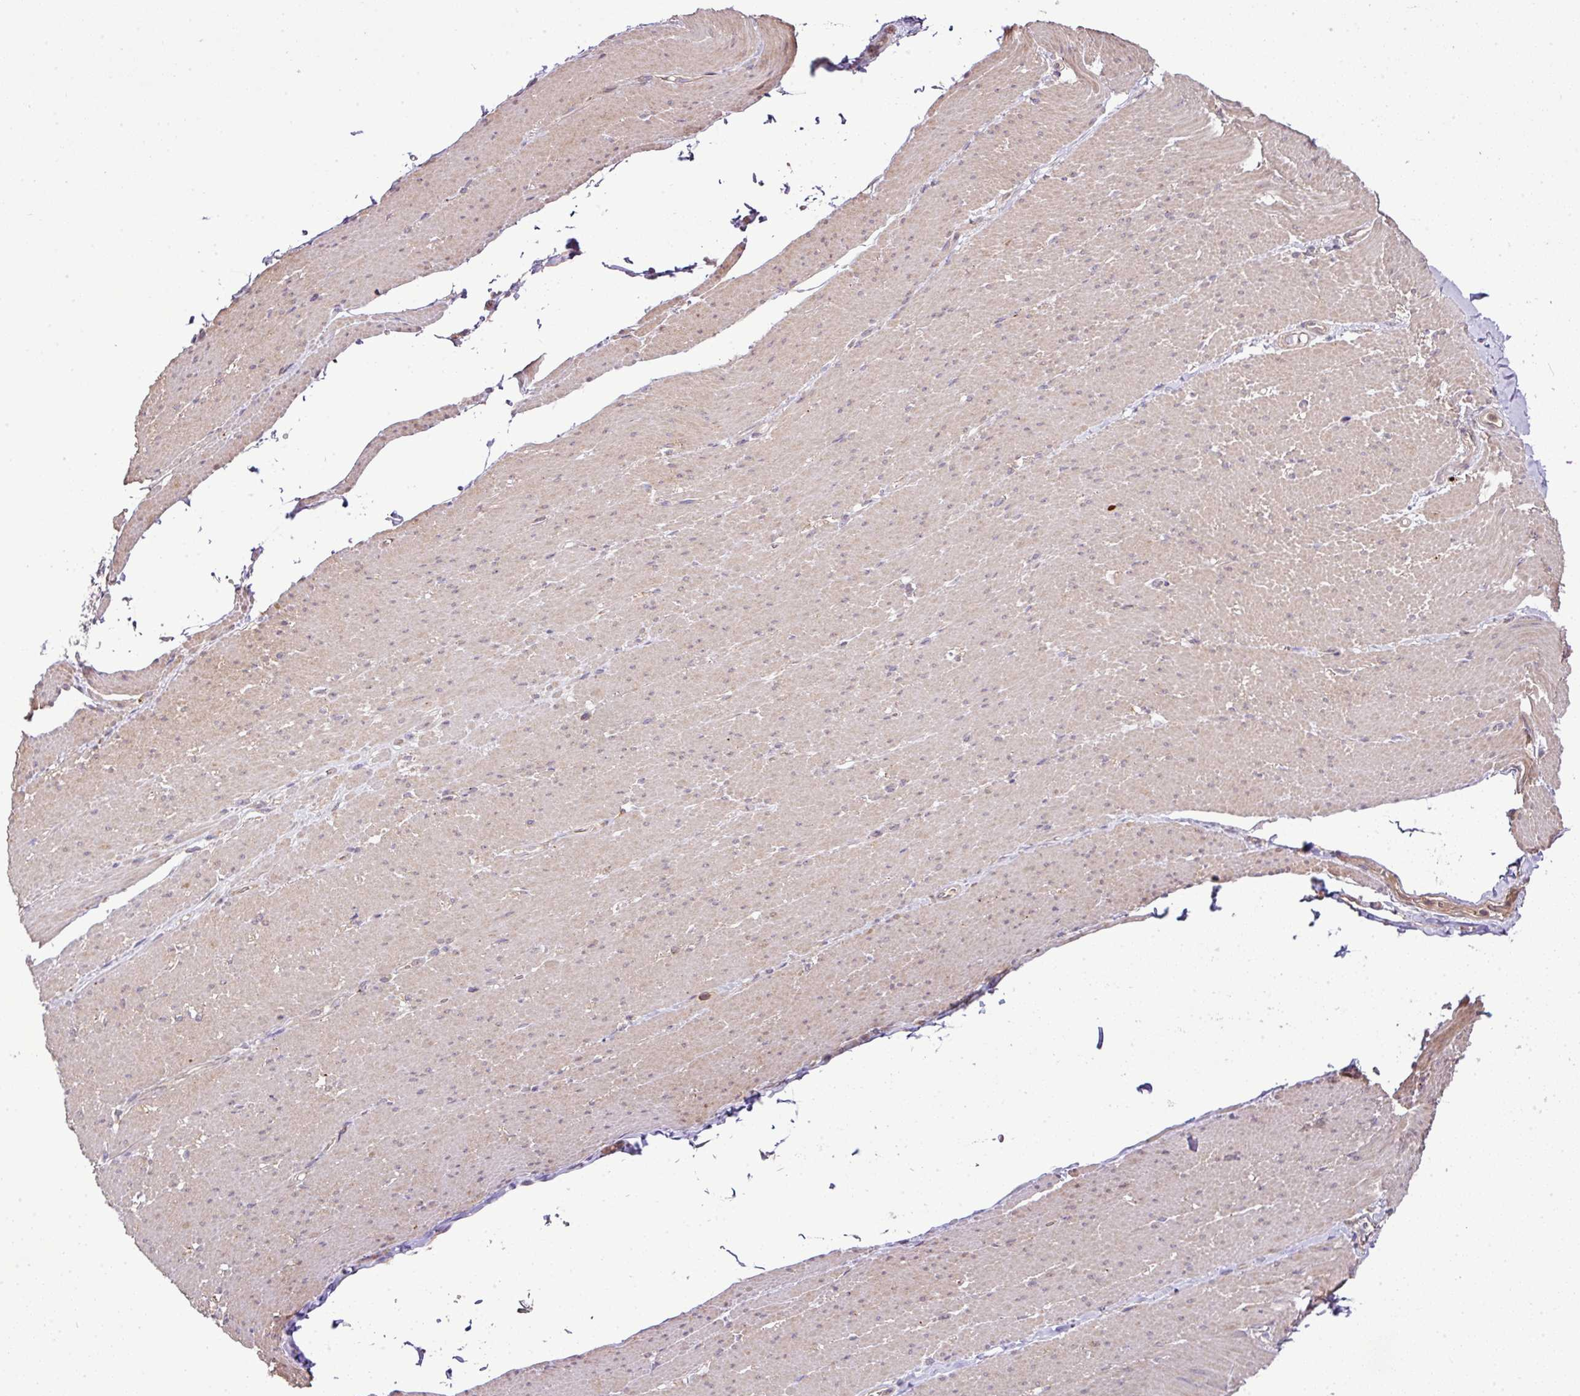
{"staining": {"intensity": "negative", "quantity": "none", "location": "none"}, "tissue": "smooth muscle", "cell_type": "Smooth muscle cells", "image_type": "normal", "snomed": [{"axis": "morphology", "description": "Normal tissue, NOS"}, {"axis": "topography", "description": "Smooth muscle"}, {"axis": "topography", "description": "Rectum"}], "caption": "Smooth muscle cells are negative for protein expression in normal human smooth muscle.", "gene": "TMEM107", "patient": {"sex": "male", "age": 53}}